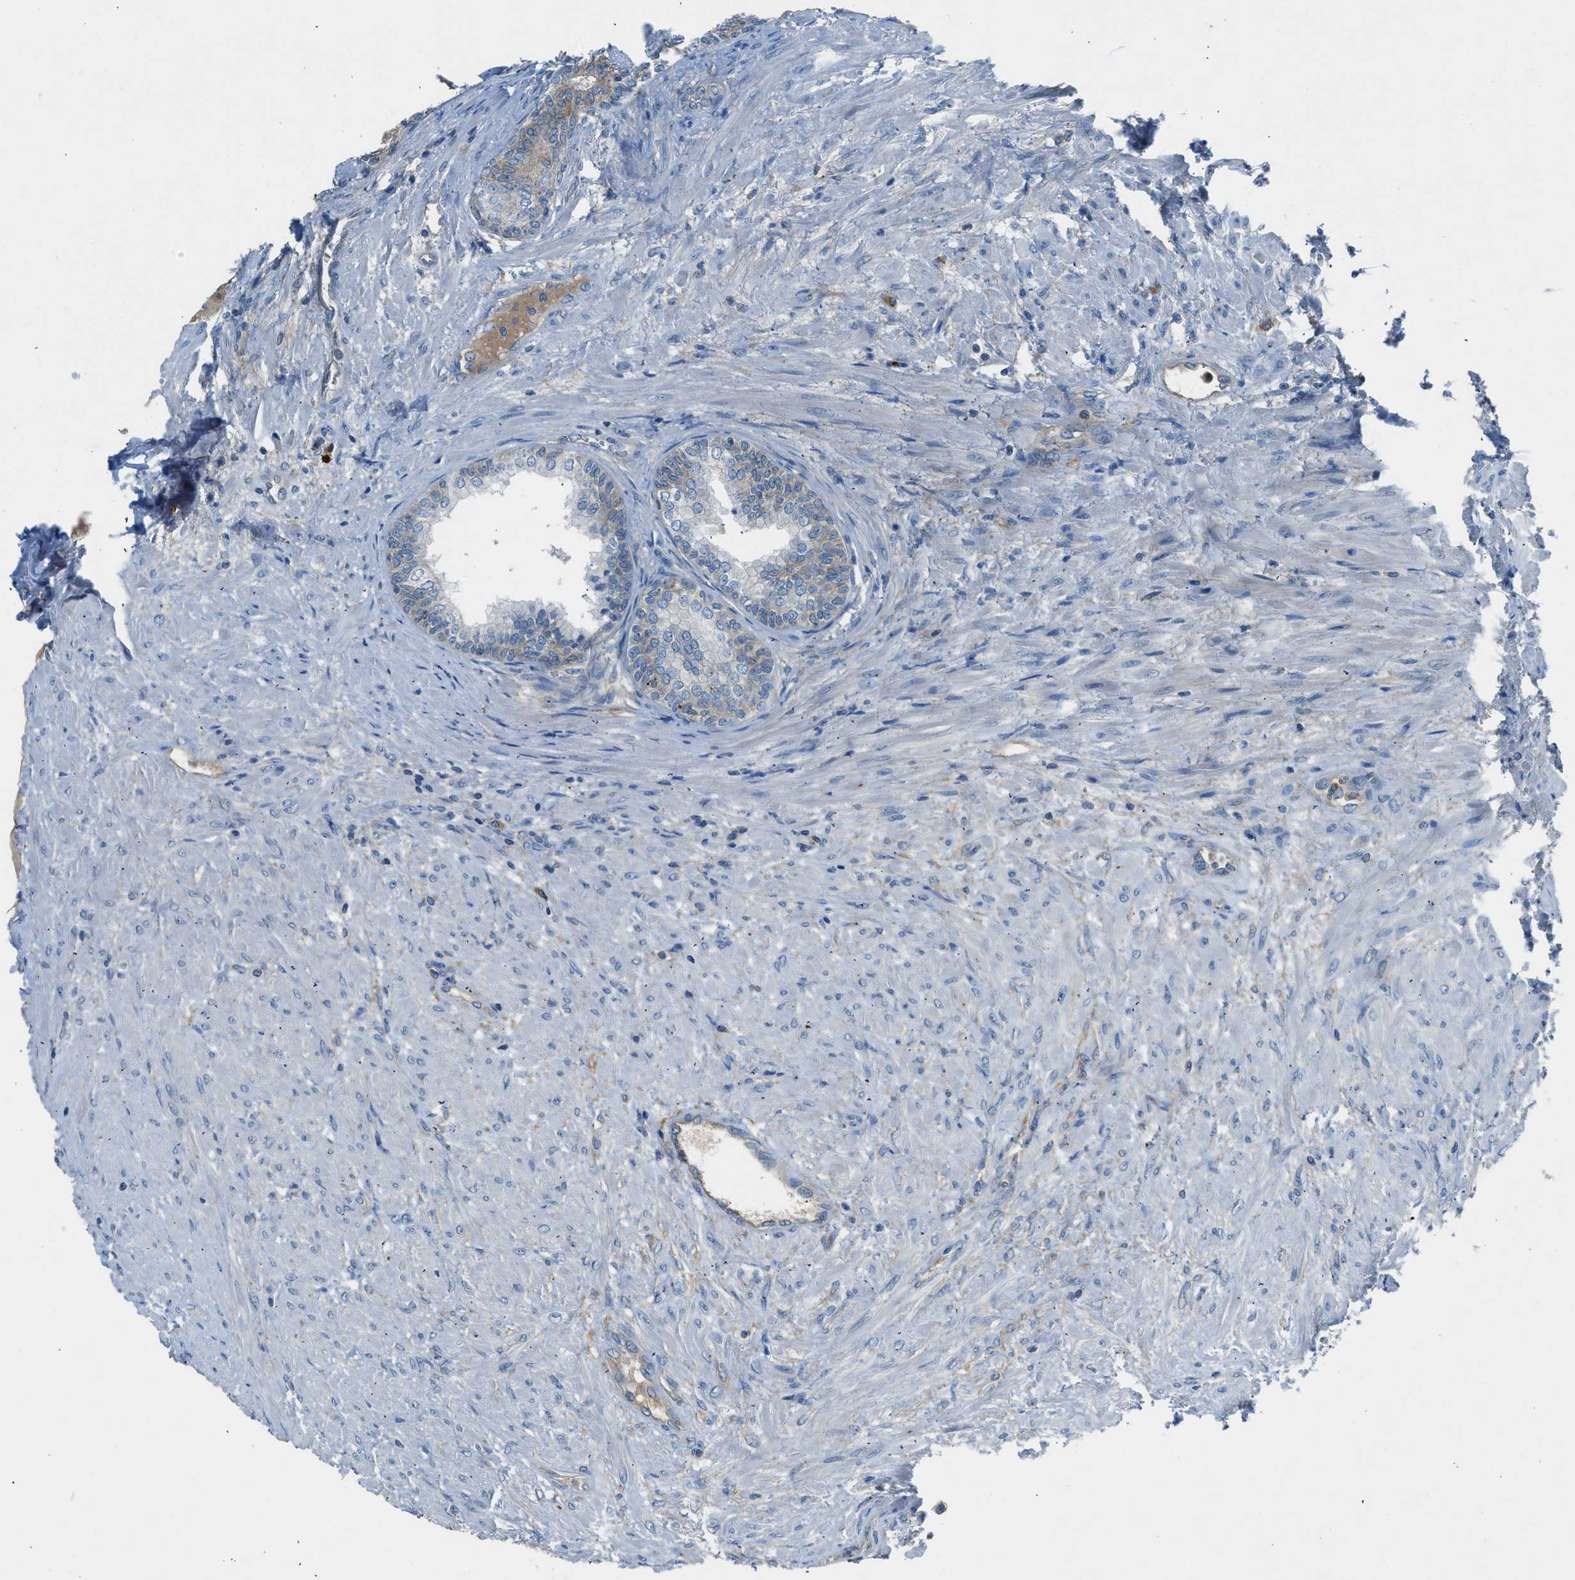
{"staining": {"intensity": "moderate", "quantity": "<25%", "location": "cytoplasmic/membranous"}, "tissue": "prostate", "cell_type": "Glandular cells", "image_type": "normal", "snomed": [{"axis": "morphology", "description": "Normal tissue, NOS"}, {"axis": "topography", "description": "Prostate"}], "caption": "Immunohistochemical staining of normal human prostate exhibits moderate cytoplasmic/membranous protein positivity in approximately <25% of glandular cells. The staining was performed using DAB, with brown indicating positive protein expression. Nuclei are stained blue with hematoxylin.", "gene": "BMP1", "patient": {"sex": "male", "age": 76}}